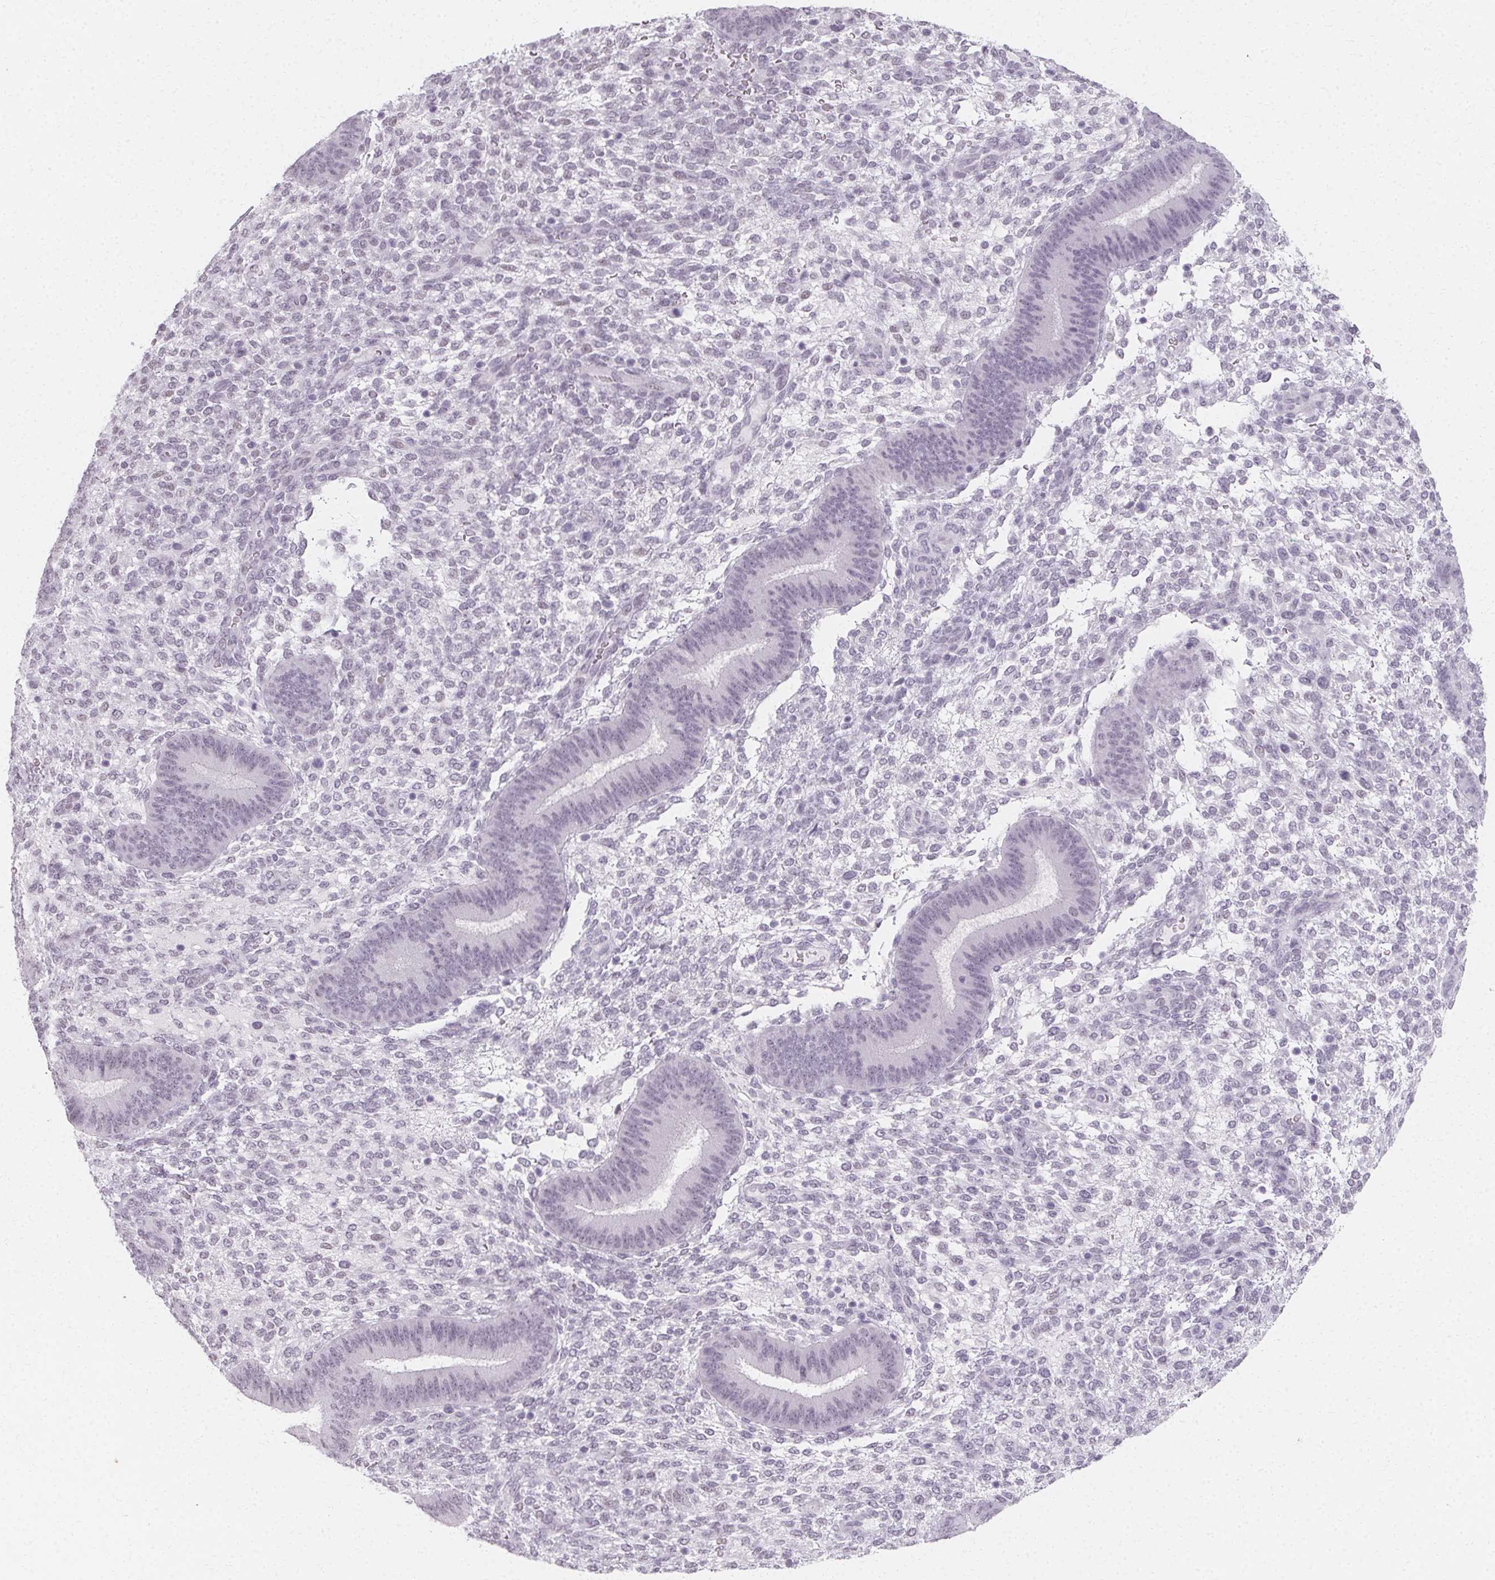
{"staining": {"intensity": "negative", "quantity": "none", "location": "none"}, "tissue": "endometrium", "cell_type": "Cells in endometrial stroma", "image_type": "normal", "snomed": [{"axis": "morphology", "description": "Normal tissue, NOS"}, {"axis": "topography", "description": "Endometrium"}], "caption": "The photomicrograph displays no significant positivity in cells in endometrial stroma of endometrium.", "gene": "SYNPR", "patient": {"sex": "female", "age": 39}}